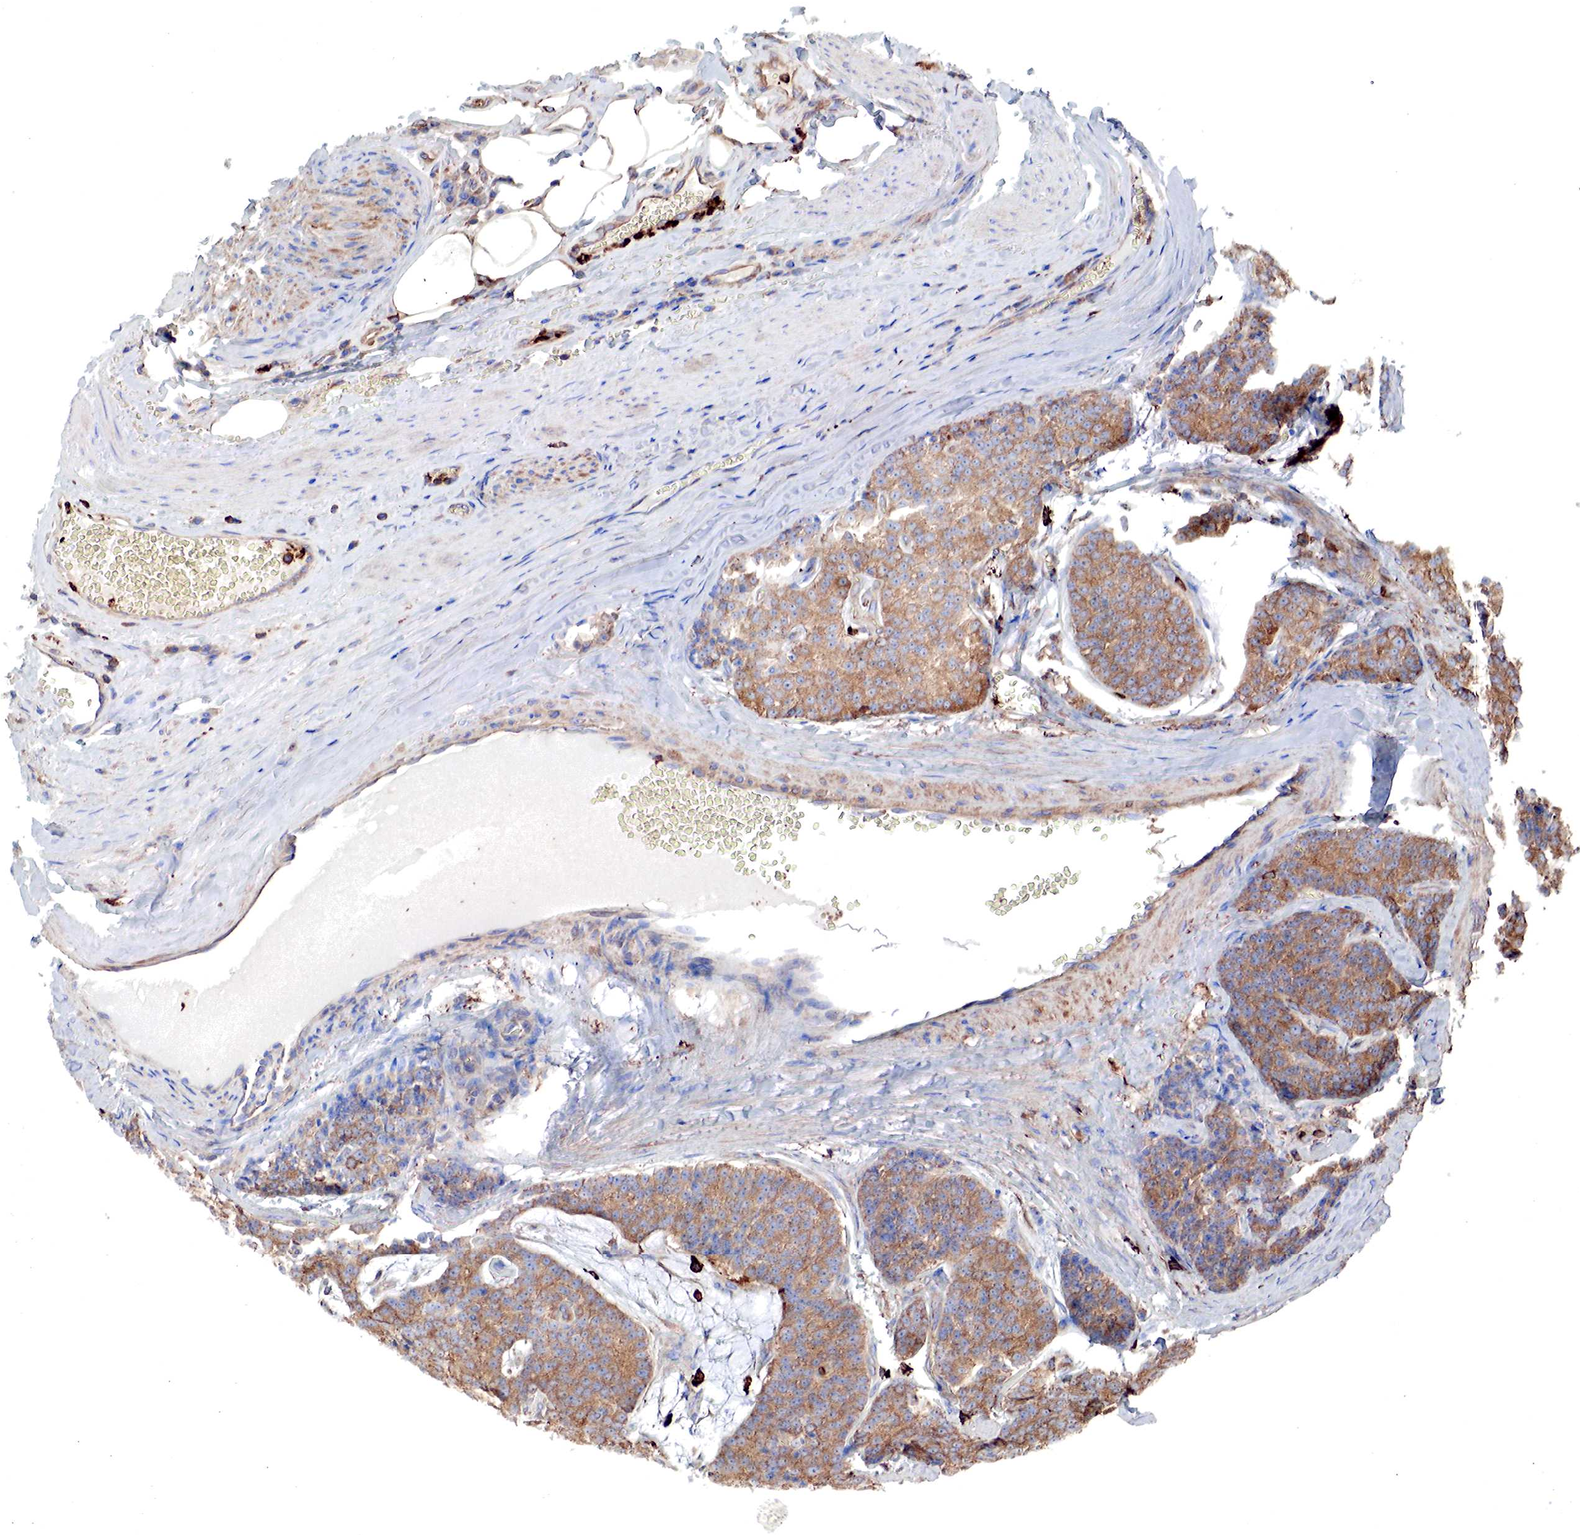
{"staining": {"intensity": "moderate", "quantity": ">75%", "location": "cytoplasmic/membranous"}, "tissue": "carcinoid", "cell_type": "Tumor cells", "image_type": "cancer", "snomed": [{"axis": "morphology", "description": "Carcinoid, malignant, NOS"}, {"axis": "topography", "description": "Stomach"}], "caption": "Human malignant carcinoid stained with a brown dye displays moderate cytoplasmic/membranous positive staining in approximately >75% of tumor cells.", "gene": "G6PD", "patient": {"sex": "female", "age": 76}}